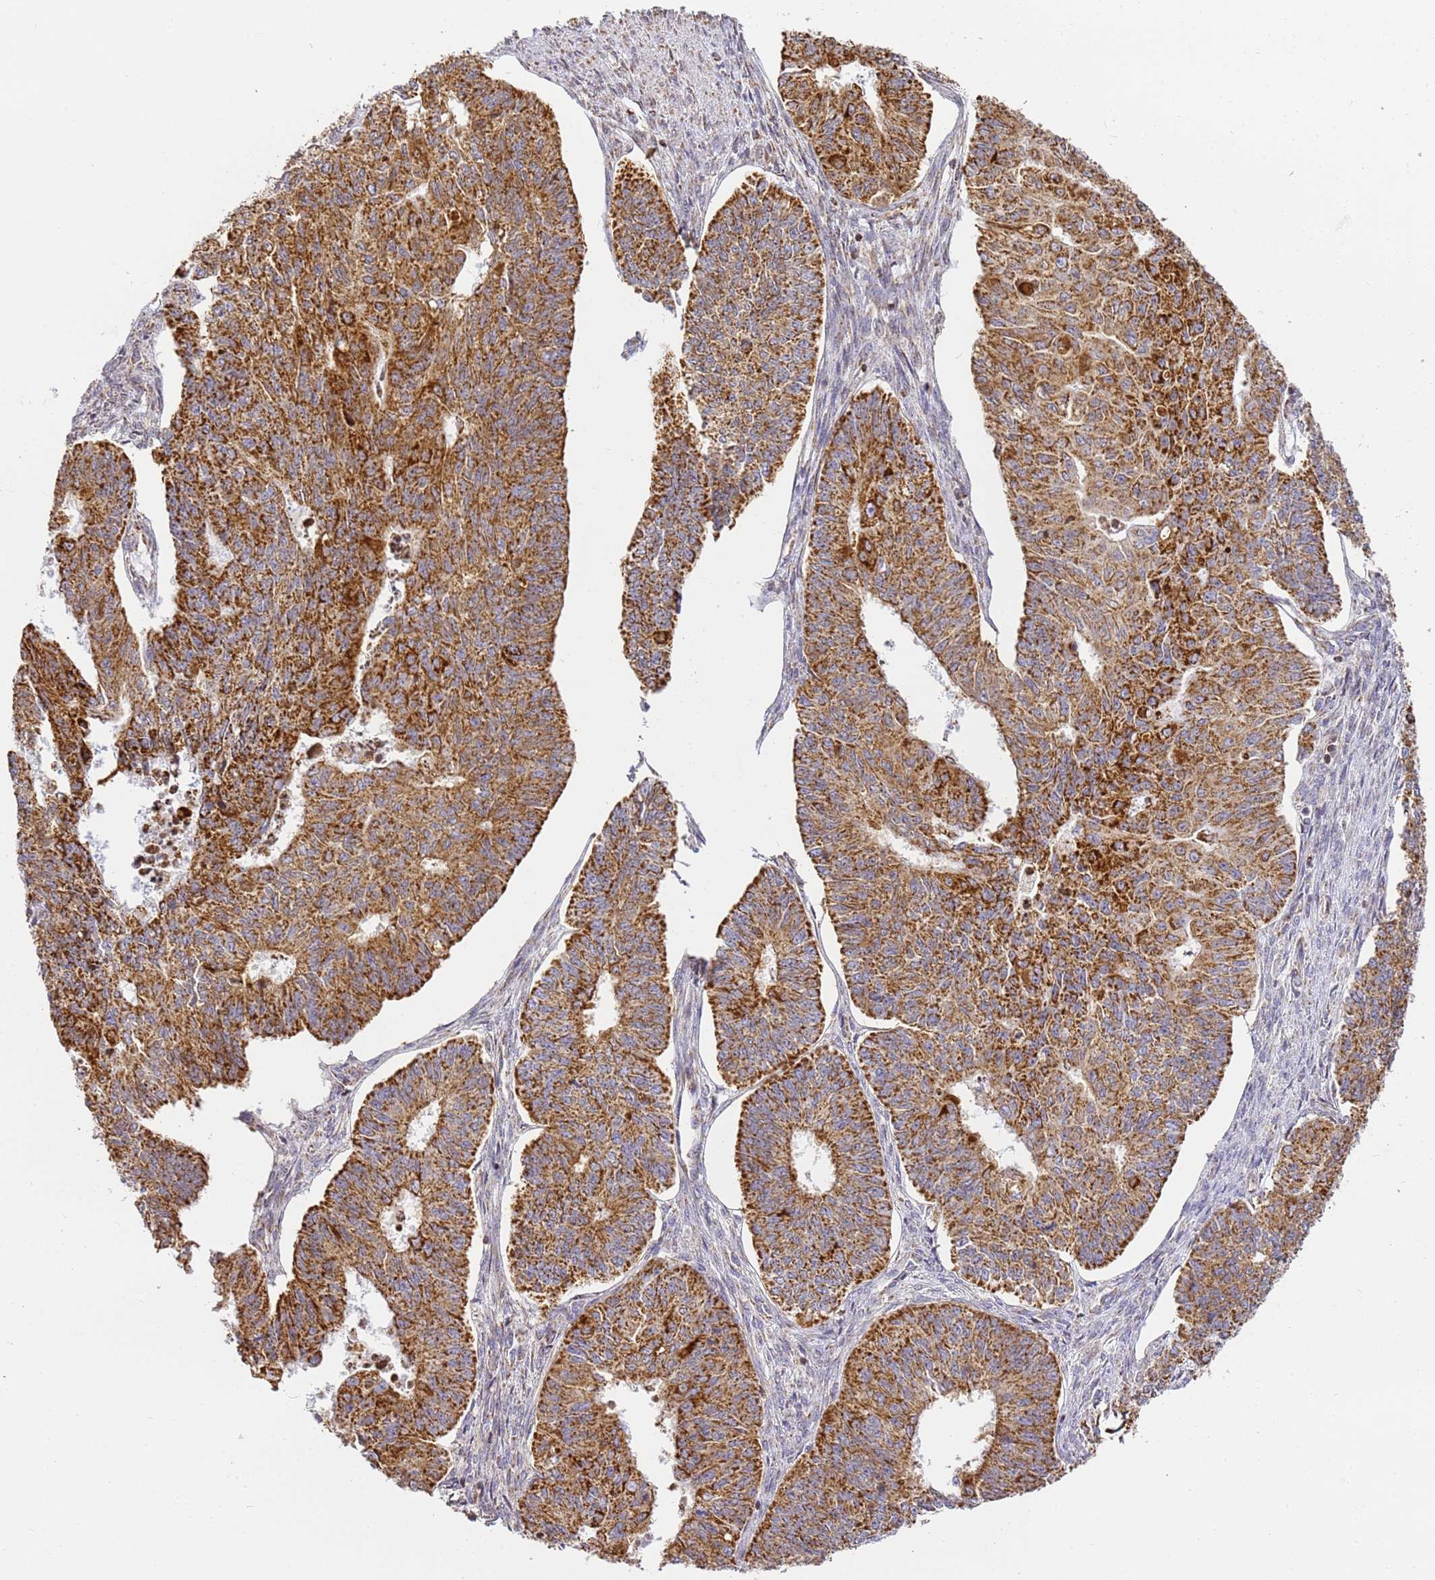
{"staining": {"intensity": "moderate", "quantity": ">75%", "location": "cytoplasmic/membranous"}, "tissue": "endometrial cancer", "cell_type": "Tumor cells", "image_type": "cancer", "snomed": [{"axis": "morphology", "description": "Adenocarcinoma, NOS"}, {"axis": "topography", "description": "Endometrium"}], "caption": "Immunohistochemical staining of endometrial cancer (adenocarcinoma) exhibits medium levels of moderate cytoplasmic/membranous protein positivity in approximately >75% of tumor cells. (brown staining indicates protein expression, while blue staining denotes nuclei).", "gene": "HSPE1", "patient": {"sex": "female", "age": 32}}